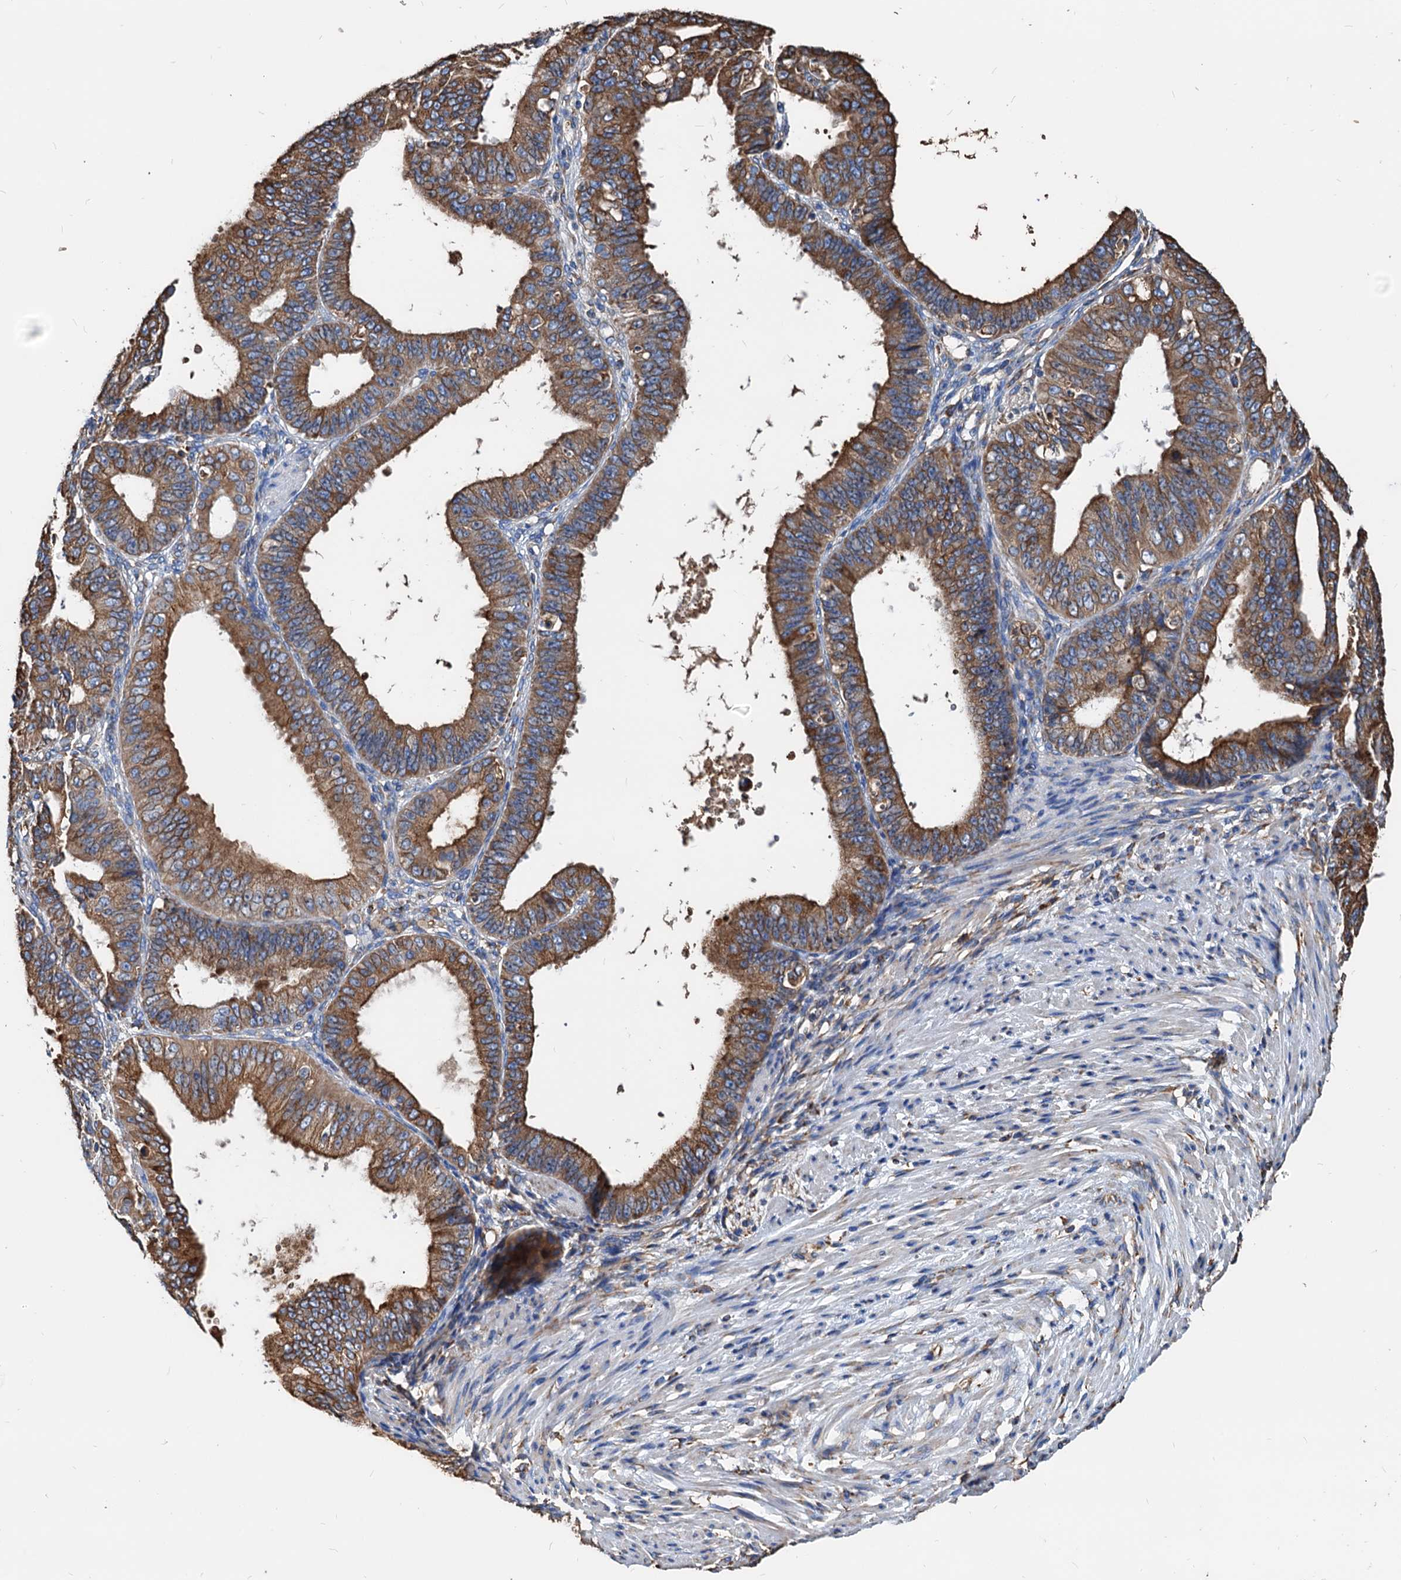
{"staining": {"intensity": "moderate", "quantity": ">75%", "location": "cytoplasmic/membranous"}, "tissue": "ovarian cancer", "cell_type": "Tumor cells", "image_type": "cancer", "snomed": [{"axis": "morphology", "description": "Carcinoma, endometroid"}, {"axis": "topography", "description": "Appendix"}, {"axis": "topography", "description": "Ovary"}], "caption": "Immunohistochemistry (DAB) staining of endometroid carcinoma (ovarian) exhibits moderate cytoplasmic/membranous protein staining in about >75% of tumor cells.", "gene": "HSPA5", "patient": {"sex": "female", "age": 42}}